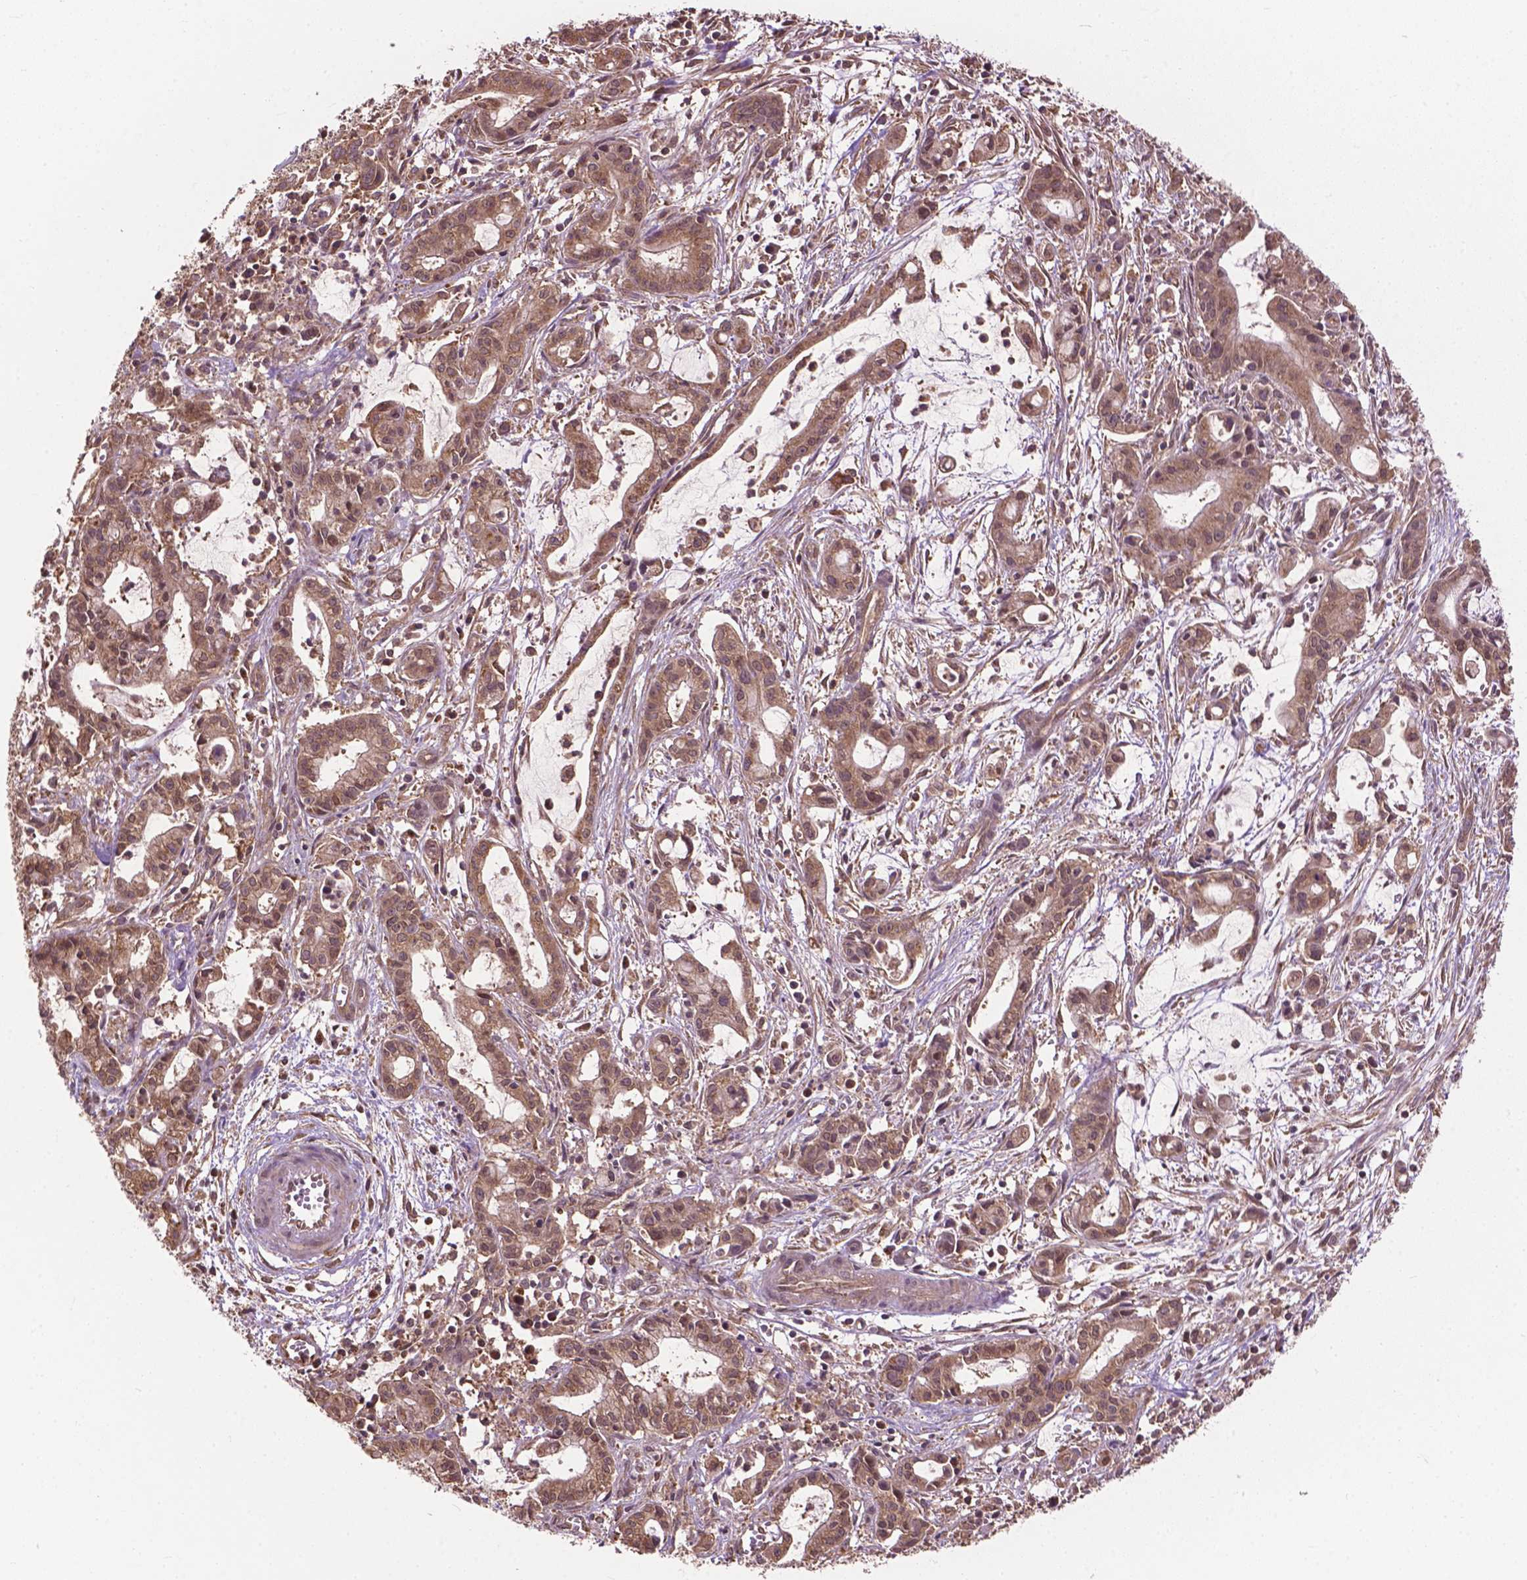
{"staining": {"intensity": "weak", "quantity": ">75%", "location": "cytoplasmic/membranous"}, "tissue": "pancreatic cancer", "cell_type": "Tumor cells", "image_type": "cancer", "snomed": [{"axis": "morphology", "description": "Adenocarcinoma, NOS"}, {"axis": "topography", "description": "Pancreas"}], "caption": "Tumor cells reveal low levels of weak cytoplasmic/membranous staining in about >75% of cells in human adenocarcinoma (pancreatic).", "gene": "PPP1CB", "patient": {"sex": "male", "age": 48}}